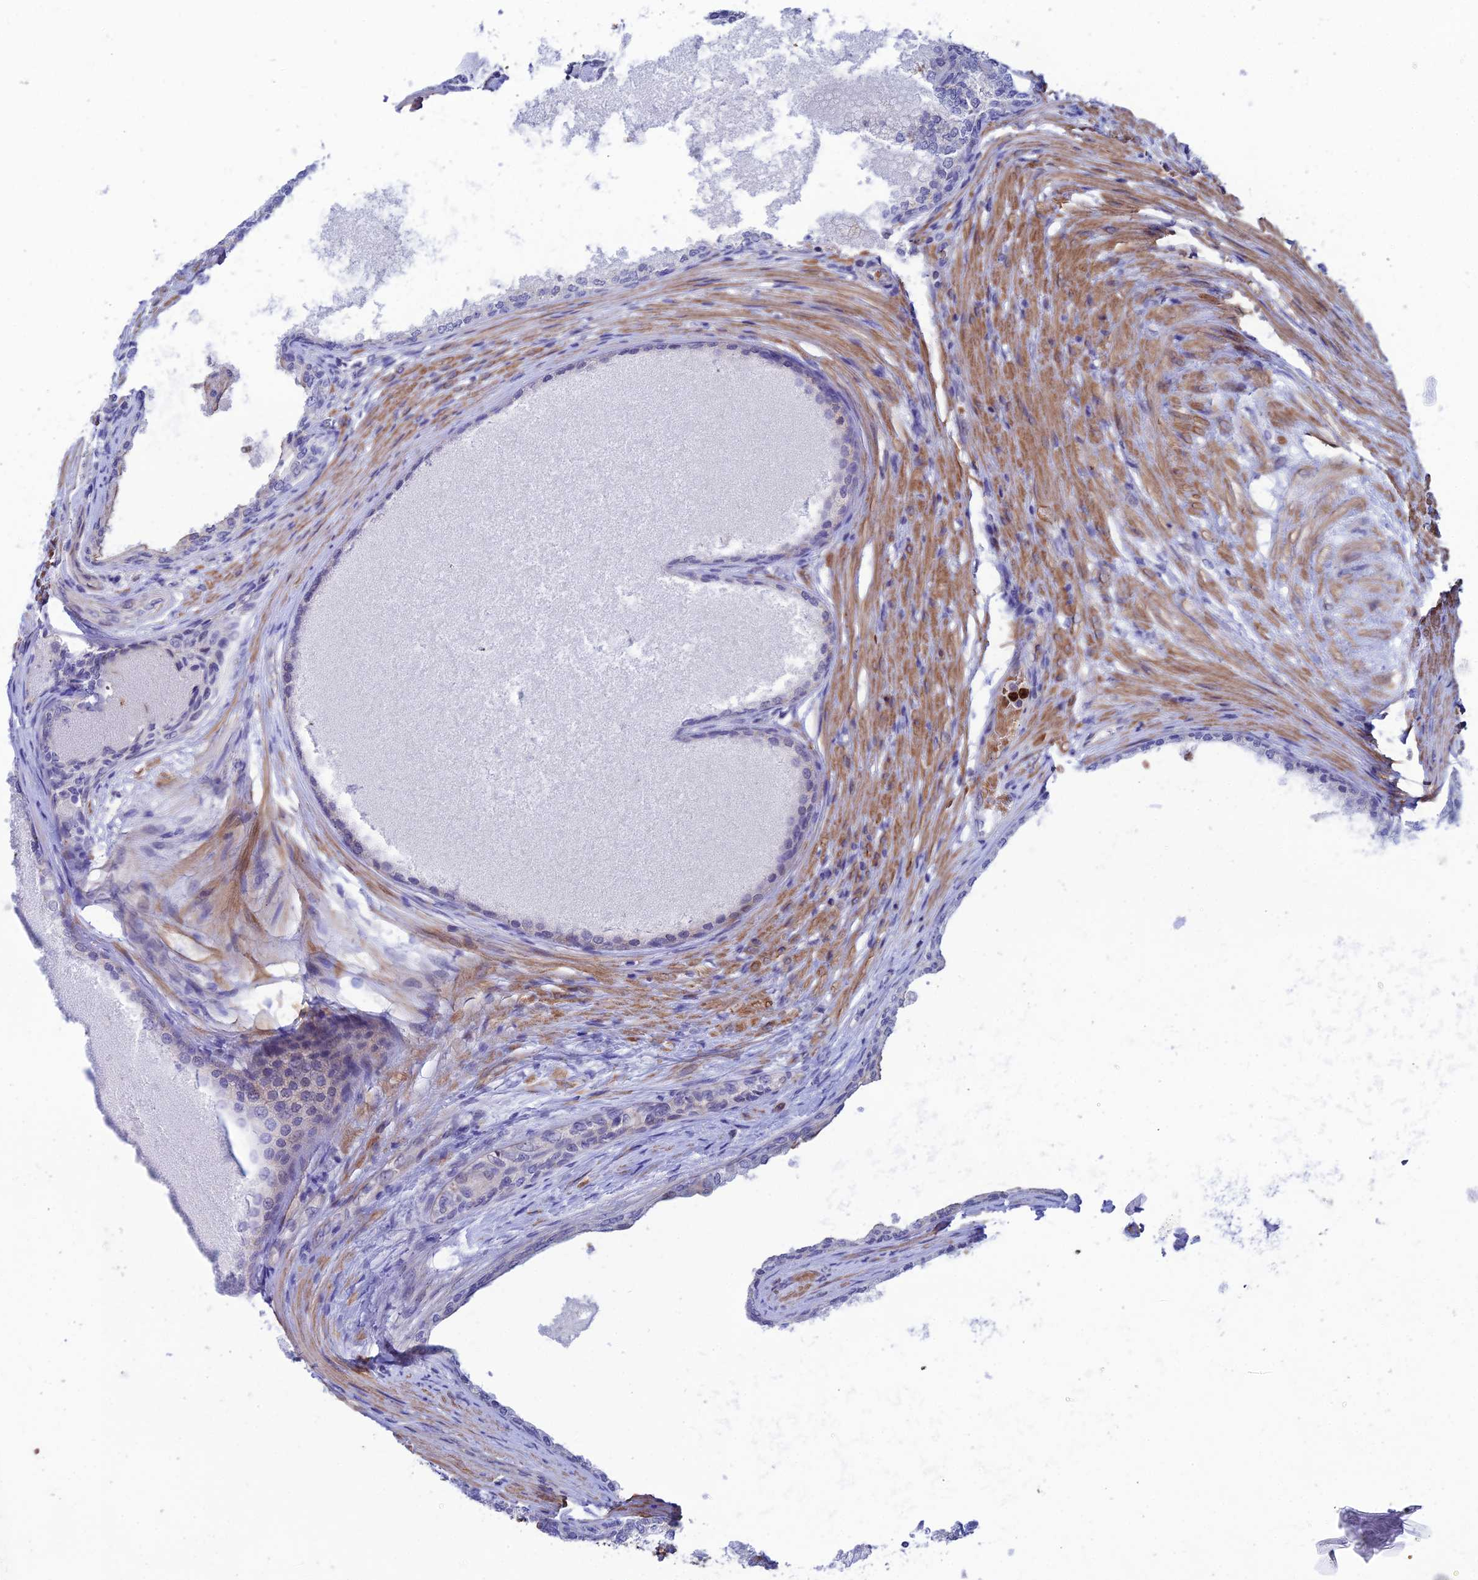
{"staining": {"intensity": "negative", "quantity": "none", "location": "none"}, "tissue": "prostate", "cell_type": "Glandular cells", "image_type": "normal", "snomed": [{"axis": "morphology", "description": "Normal tissue, NOS"}, {"axis": "topography", "description": "Prostate"}], "caption": "Immunohistochemistry (IHC) of normal human prostate reveals no positivity in glandular cells. Brightfield microscopy of immunohistochemistry stained with DAB (3,3'-diaminobenzidine) (brown) and hematoxylin (blue), captured at high magnification.", "gene": "COL6A6", "patient": {"sex": "male", "age": 76}}